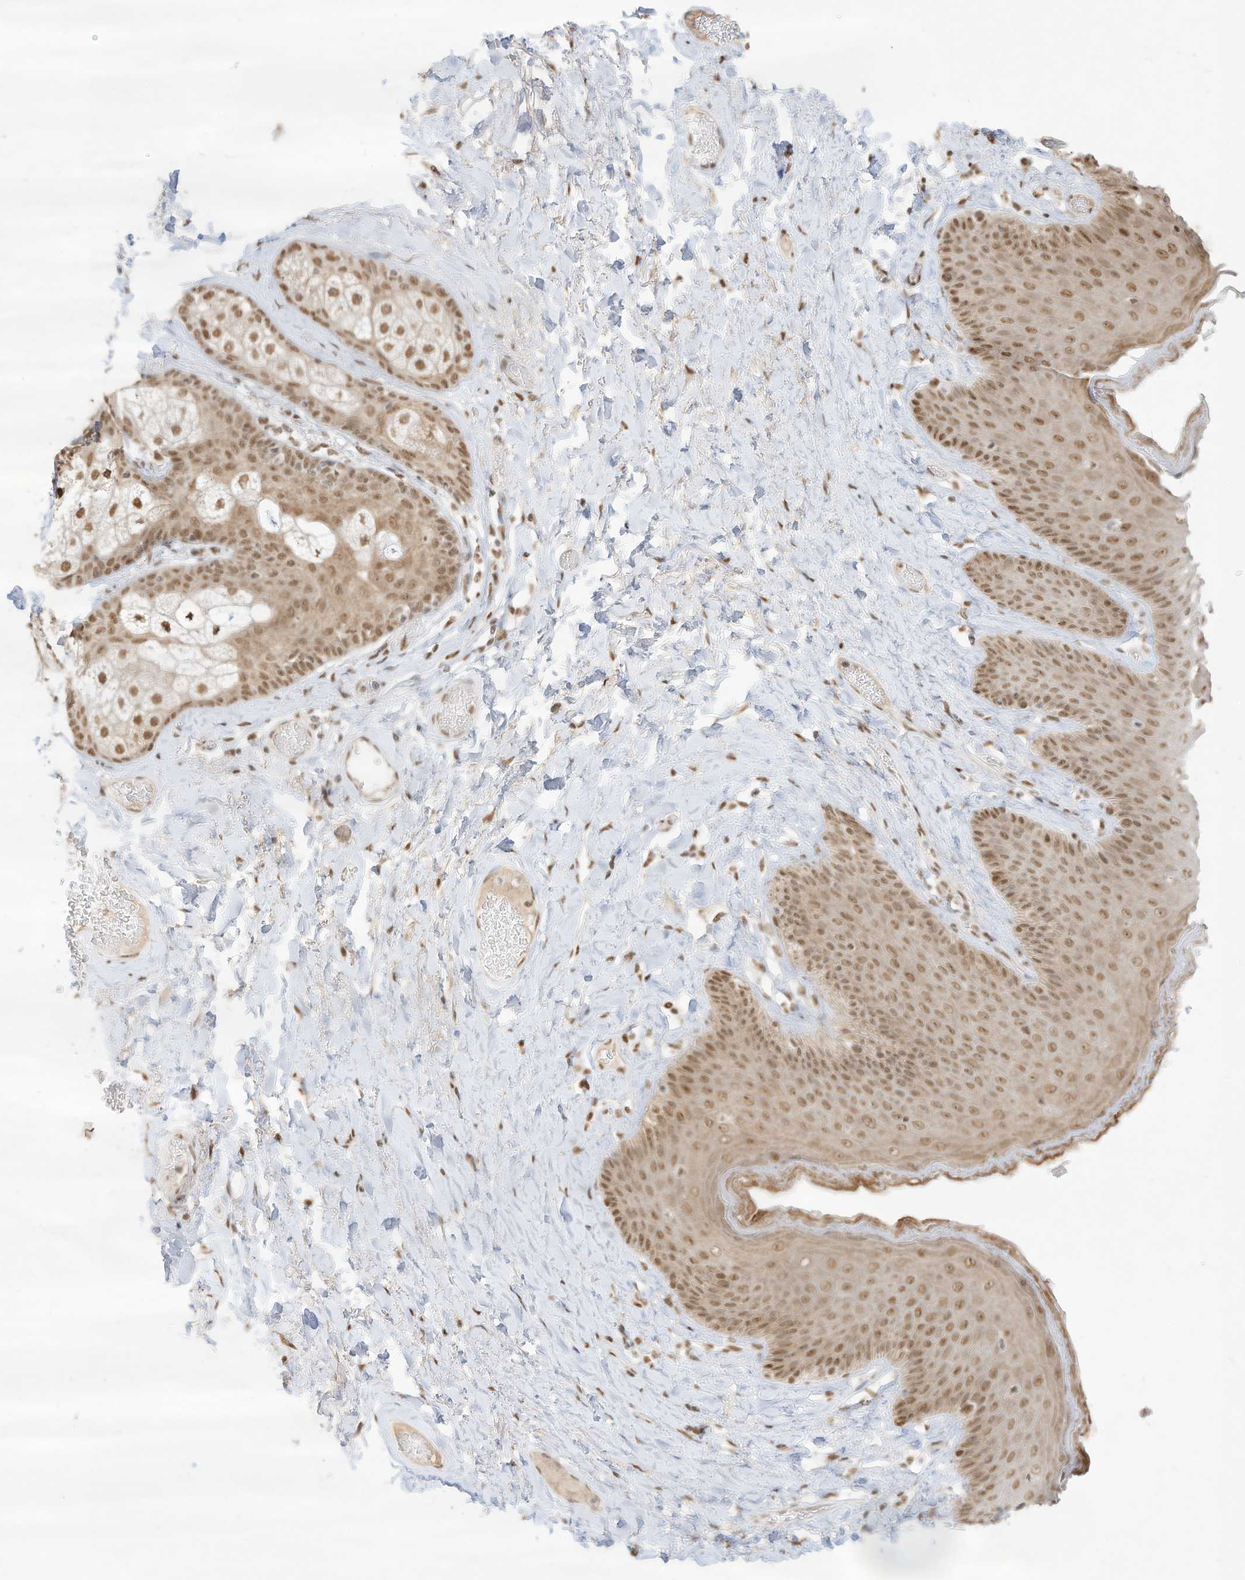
{"staining": {"intensity": "moderate", "quantity": ">75%", "location": "nuclear"}, "tissue": "skin", "cell_type": "Epidermal cells", "image_type": "normal", "snomed": [{"axis": "morphology", "description": "Normal tissue, NOS"}, {"axis": "topography", "description": "Anal"}], "caption": "Brown immunohistochemical staining in unremarkable skin demonstrates moderate nuclear staining in approximately >75% of epidermal cells.", "gene": "NHSL1", "patient": {"sex": "male", "age": 69}}